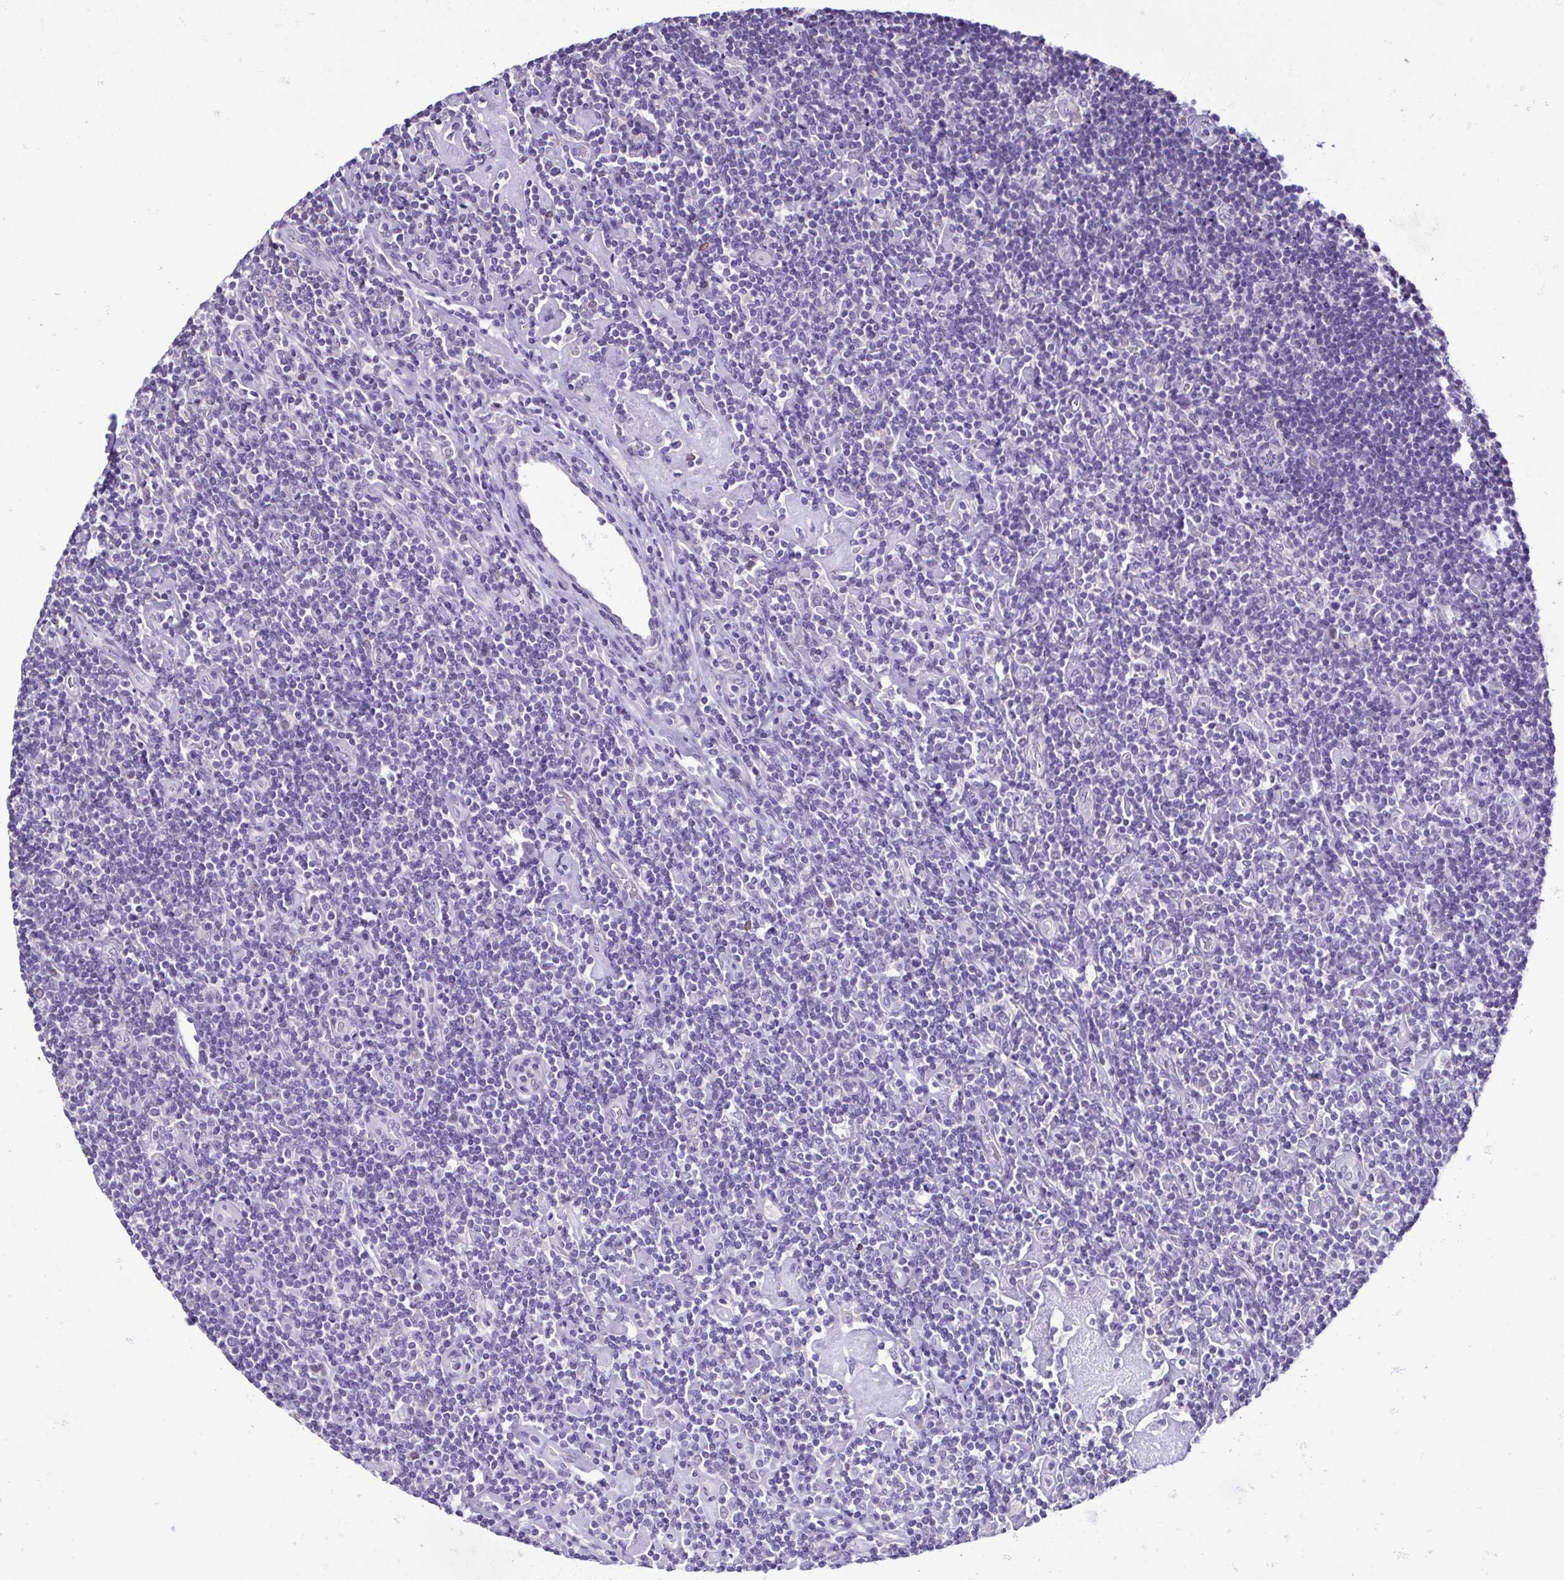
{"staining": {"intensity": "negative", "quantity": "none", "location": "none"}, "tissue": "lymphoma", "cell_type": "Tumor cells", "image_type": "cancer", "snomed": [{"axis": "morphology", "description": "Hodgkin's disease, NOS"}, {"axis": "topography", "description": "Lymph node"}], "caption": "Image shows no significant protein expression in tumor cells of lymphoma.", "gene": "CBY2", "patient": {"sex": "male", "age": 40}}